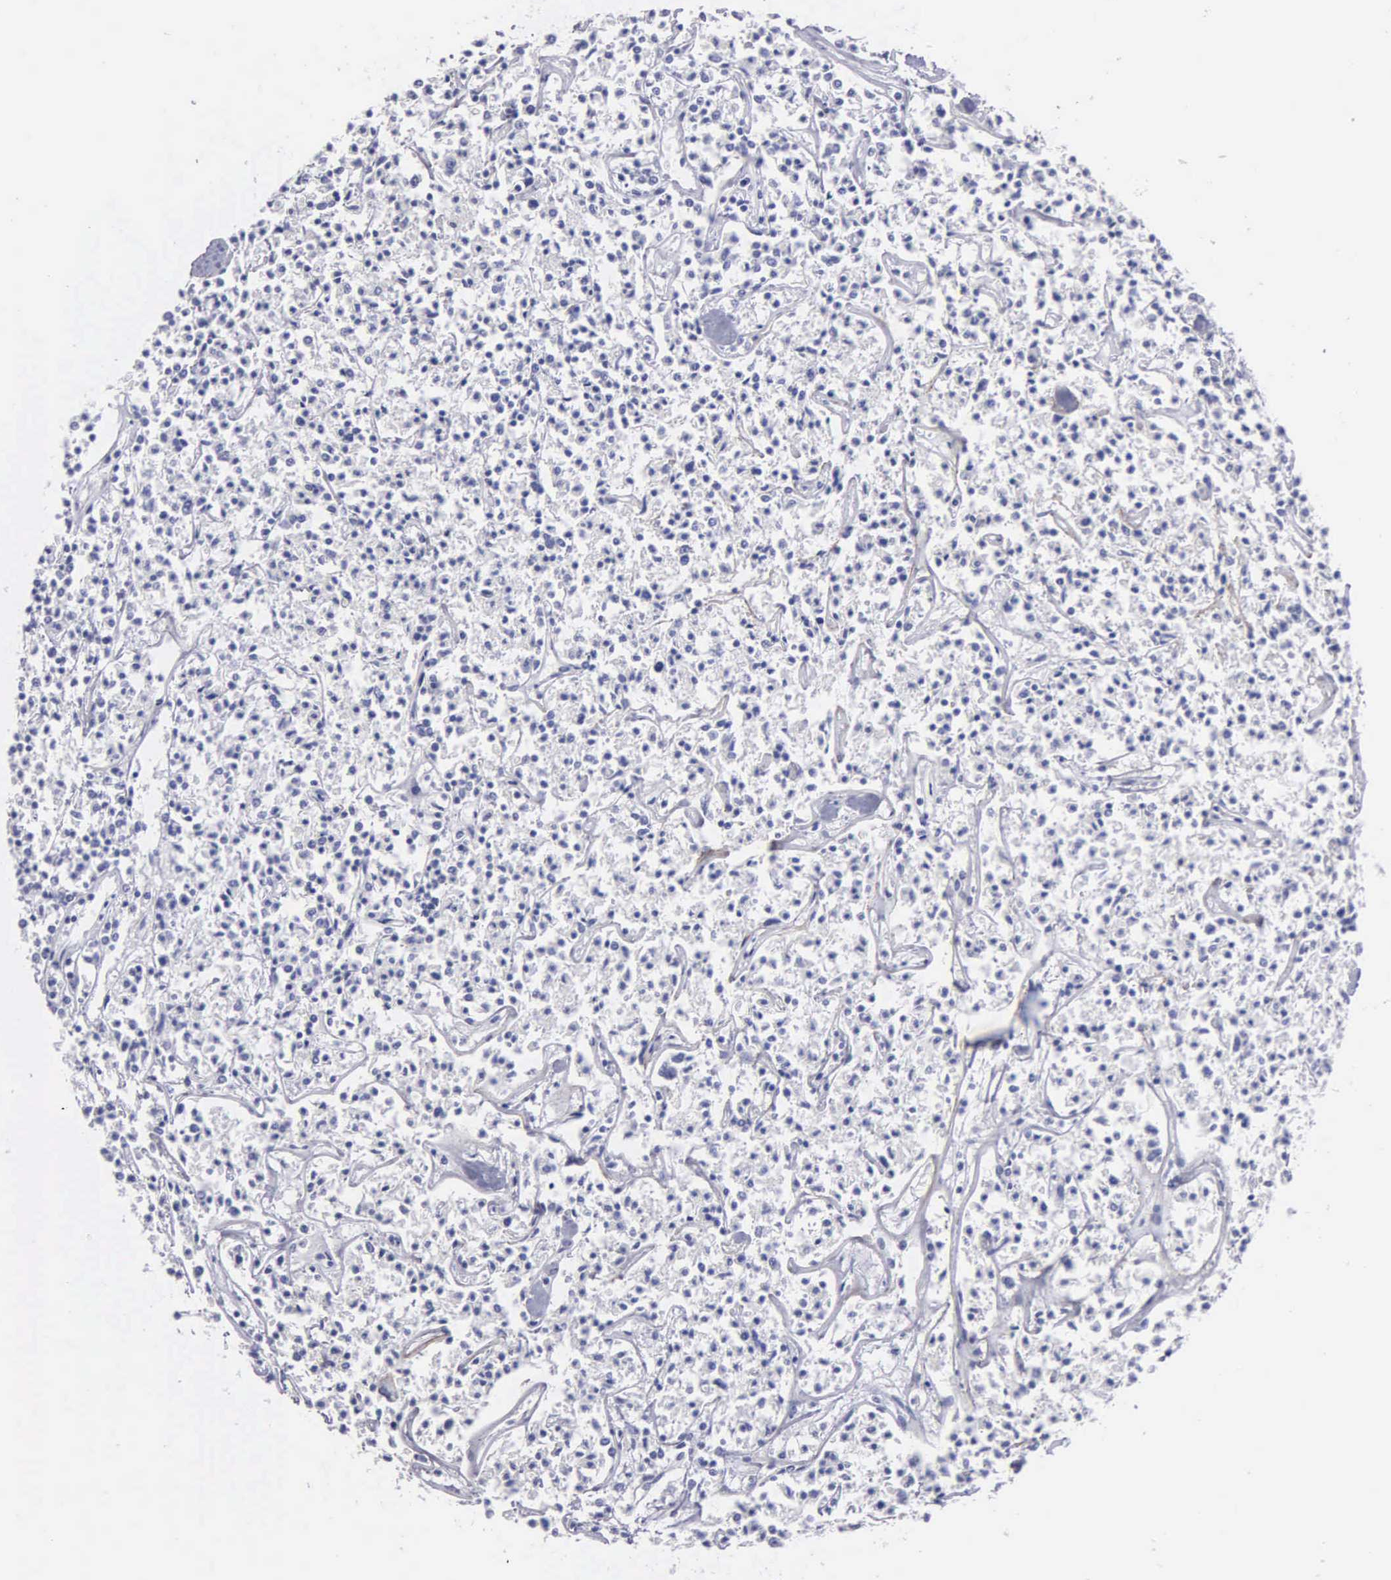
{"staining": {"intensity": "negative", "quantity": "none", "location": "none"}, "tissue": "lymphoma", "cell_type": "Tumor cells", "image_type": "cancer", "snomed": [{"axis": "morphology", "description": "Malignant lymphoma, non-Hodgkin's type, Low grade"}, {"axis": "topography", "description": "Small intestine"}], "caption": "The photomicrograph shows no significant staining in tumor cells of malignant lymphoma, non-Hodgkin's type (low-grade). The staining was performed using DAB (3,3'-diaminobenzidine) to visualize the protein expression in brown, while the nuclei were stained in blue with hematoxylin (Magnification: 20x).", "gene": "FBLN5", "patient": {"sex": "female", "age": 59}}